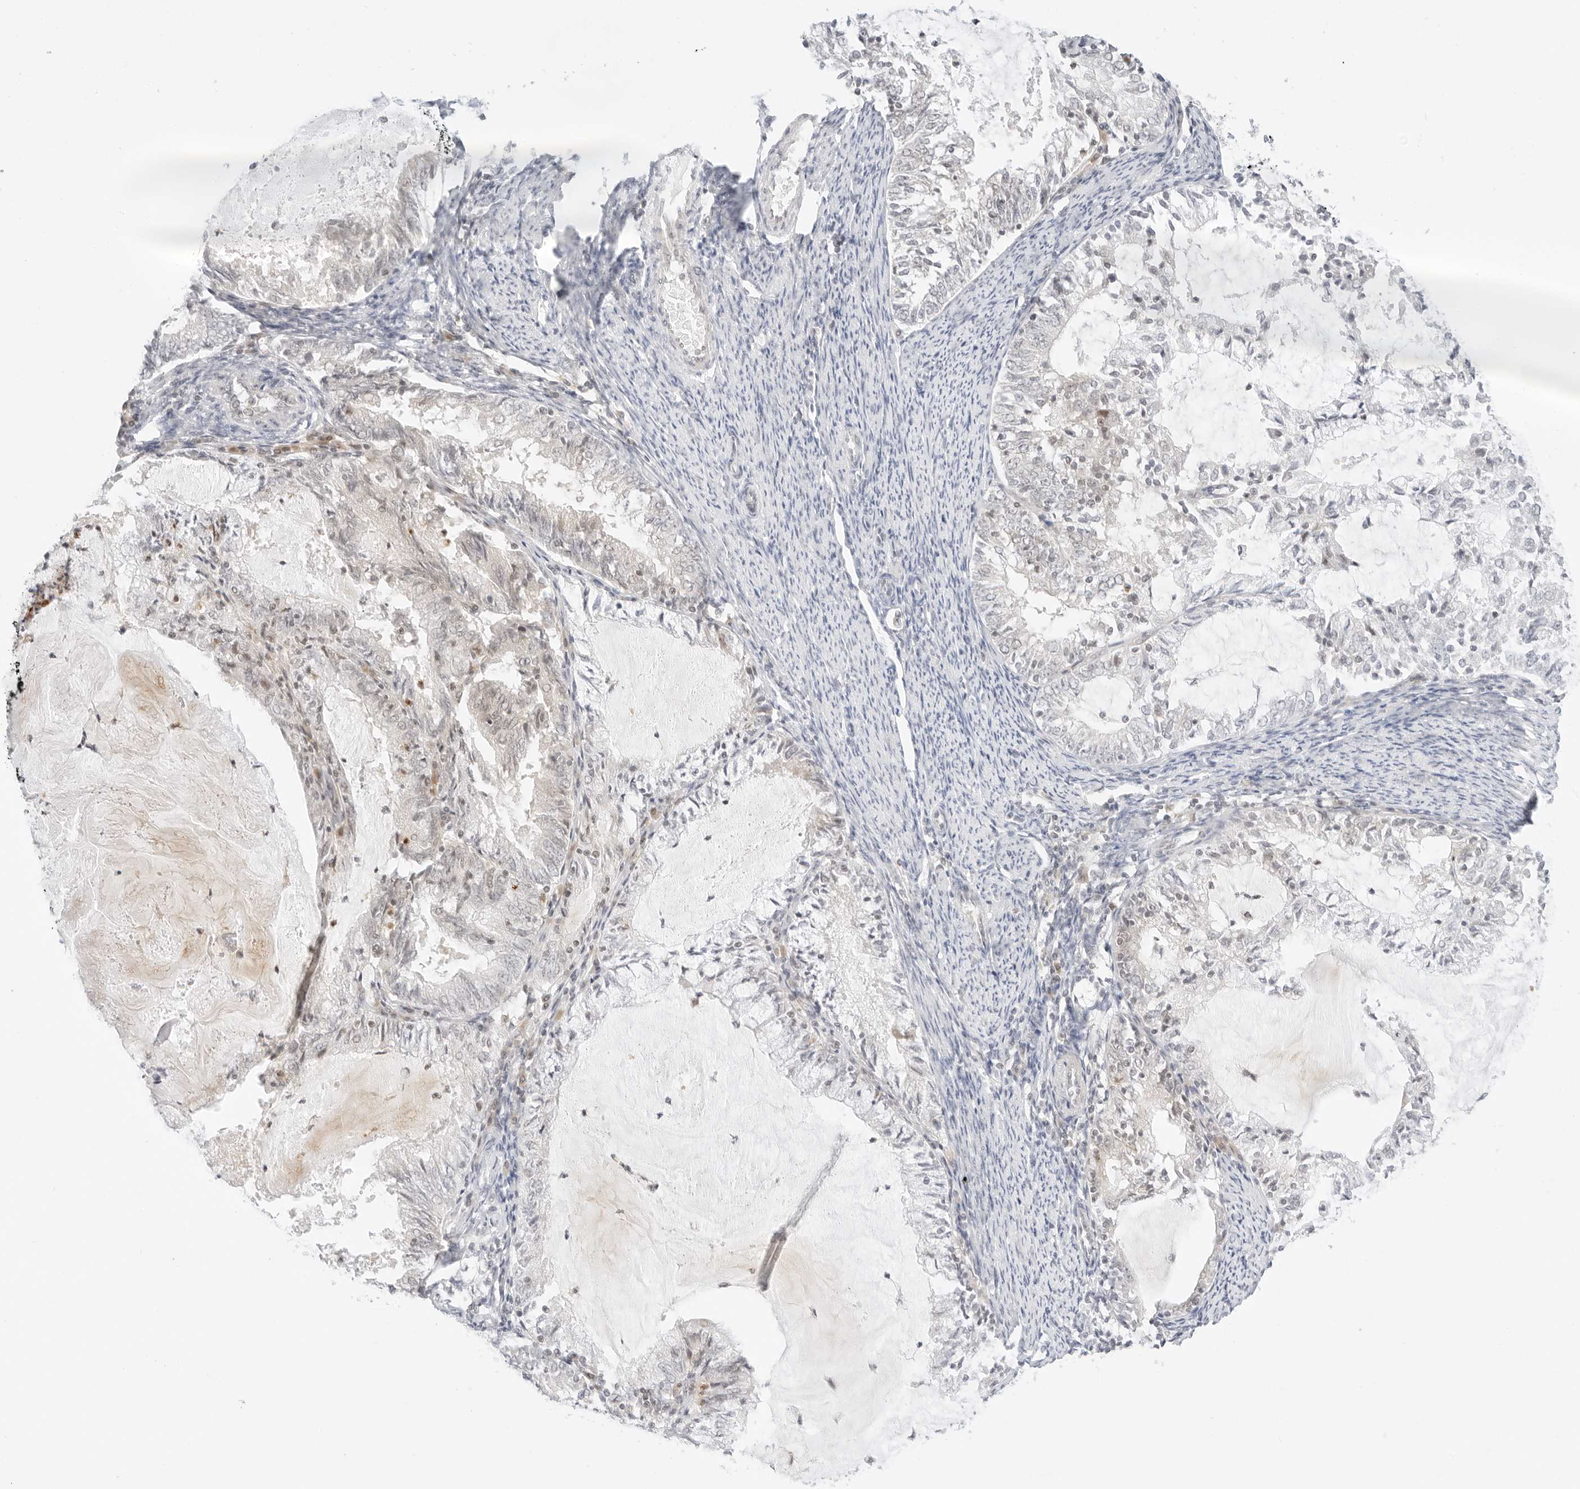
{"staining": {"intensity": "negative", "quantity": "none", "location": "none"}, "tissue": "endometrial cancer", "cell_type": "Tumor cells", "image_type": "cancer", "snomed": [{"axis": "morphology", "description": "Adenocarcinoma, NOS"}, {"axis": "topography", "description": "Endometrium"}], "caption": "This is a micrograph of immunohistochemistry staining of endometrial cancer (adenocarcinoma), which shows no expression in tumor cells. (DAB (3,3'-diaminobenzidine) immunohistochemistry (IHC), high magnification).", "gene": "POLR3C", "patient": {"sex": "female", "age": 57}}